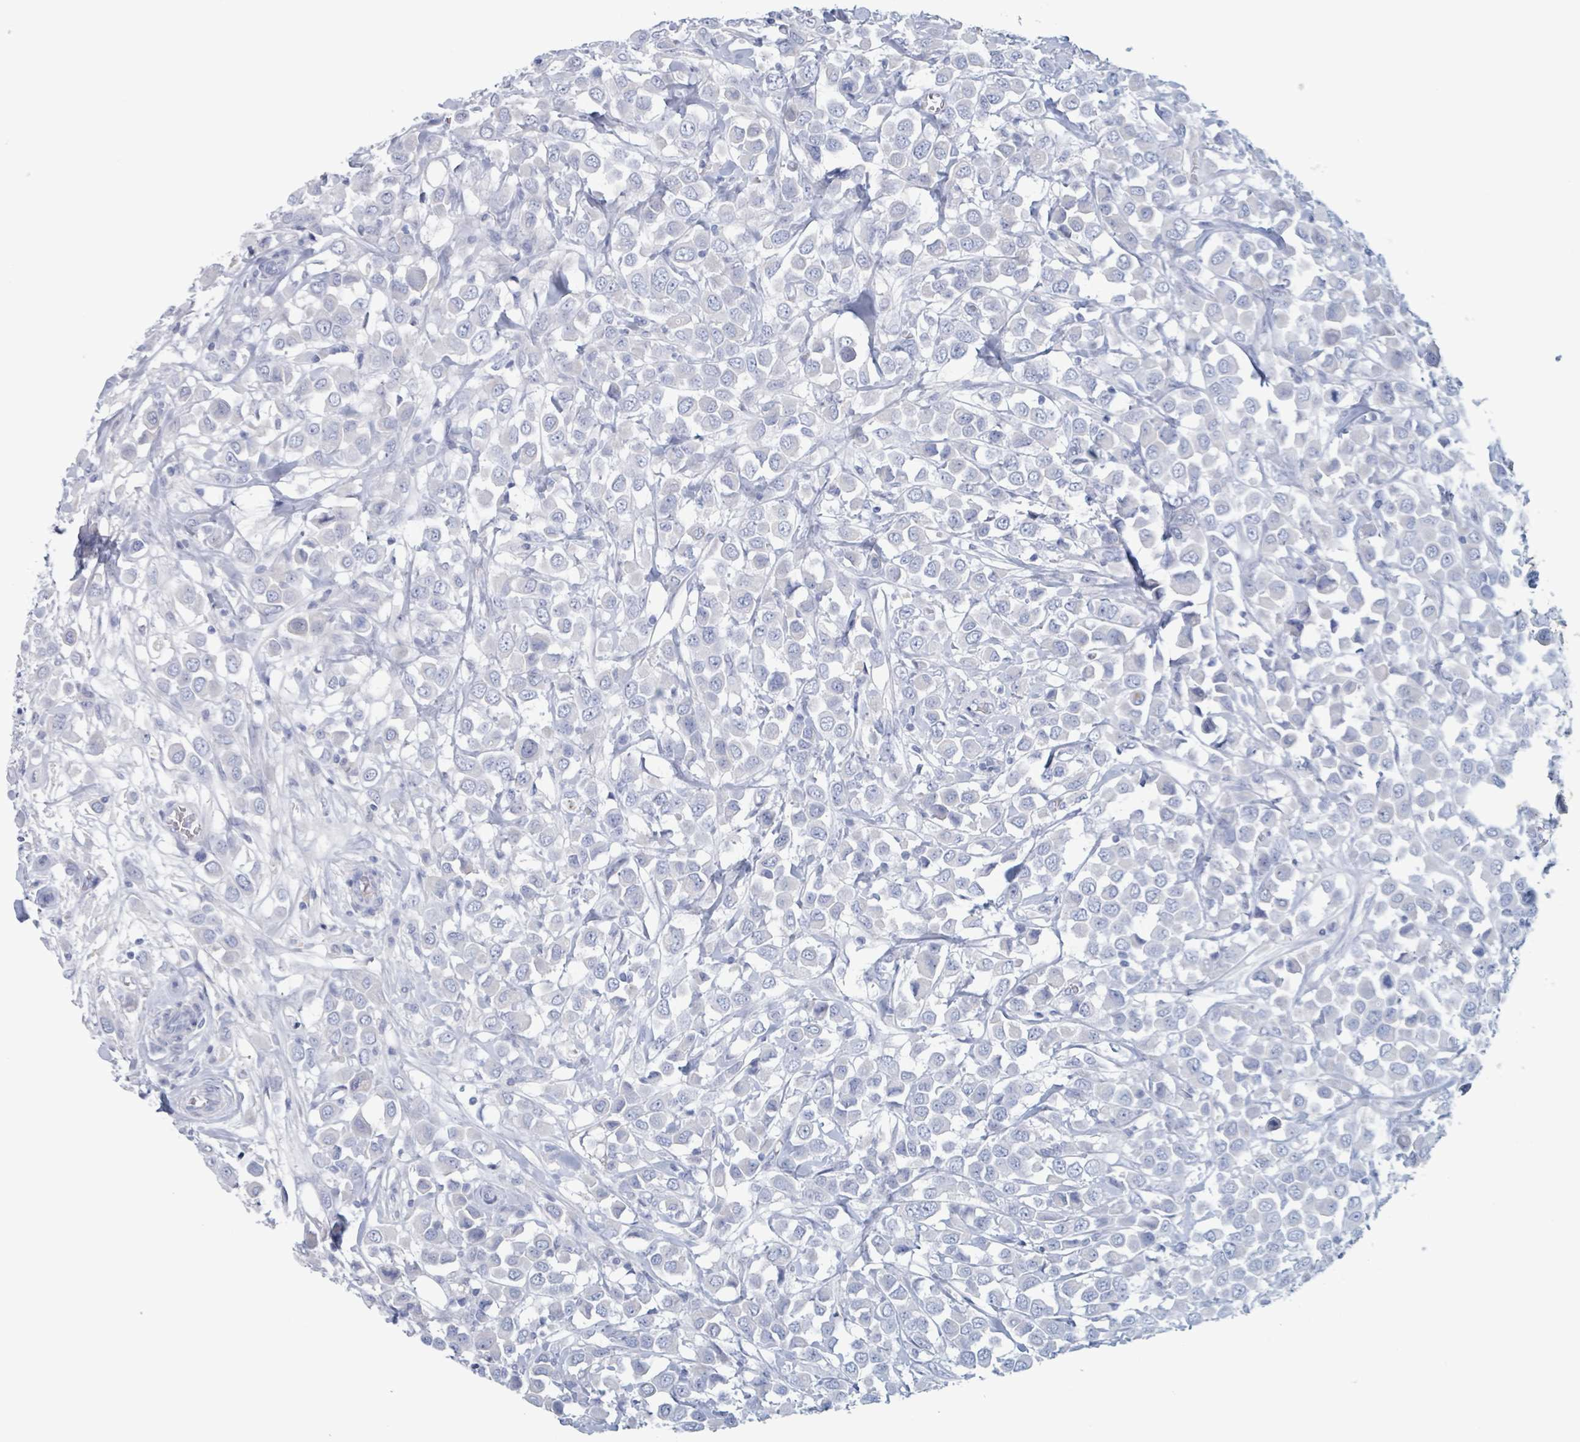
{"staining": {"intensity": "negative", "quantity": "none", "location": "none"}, "tissue": "breast cancer", "cell_type": "Tumor cells", "image_type": "cancer", "snomed": [{"axis": "morphology", "description": "Duct carcinoma"}, {"axis": "topography", "description": "Breast"}], "caption": "Photomicrograph shows no protein staining in tumor cells of breast infiltrating ductal carcinoma tissue.", "gene": "KLK4", "patient": {"sex": "female", "age": 61}}